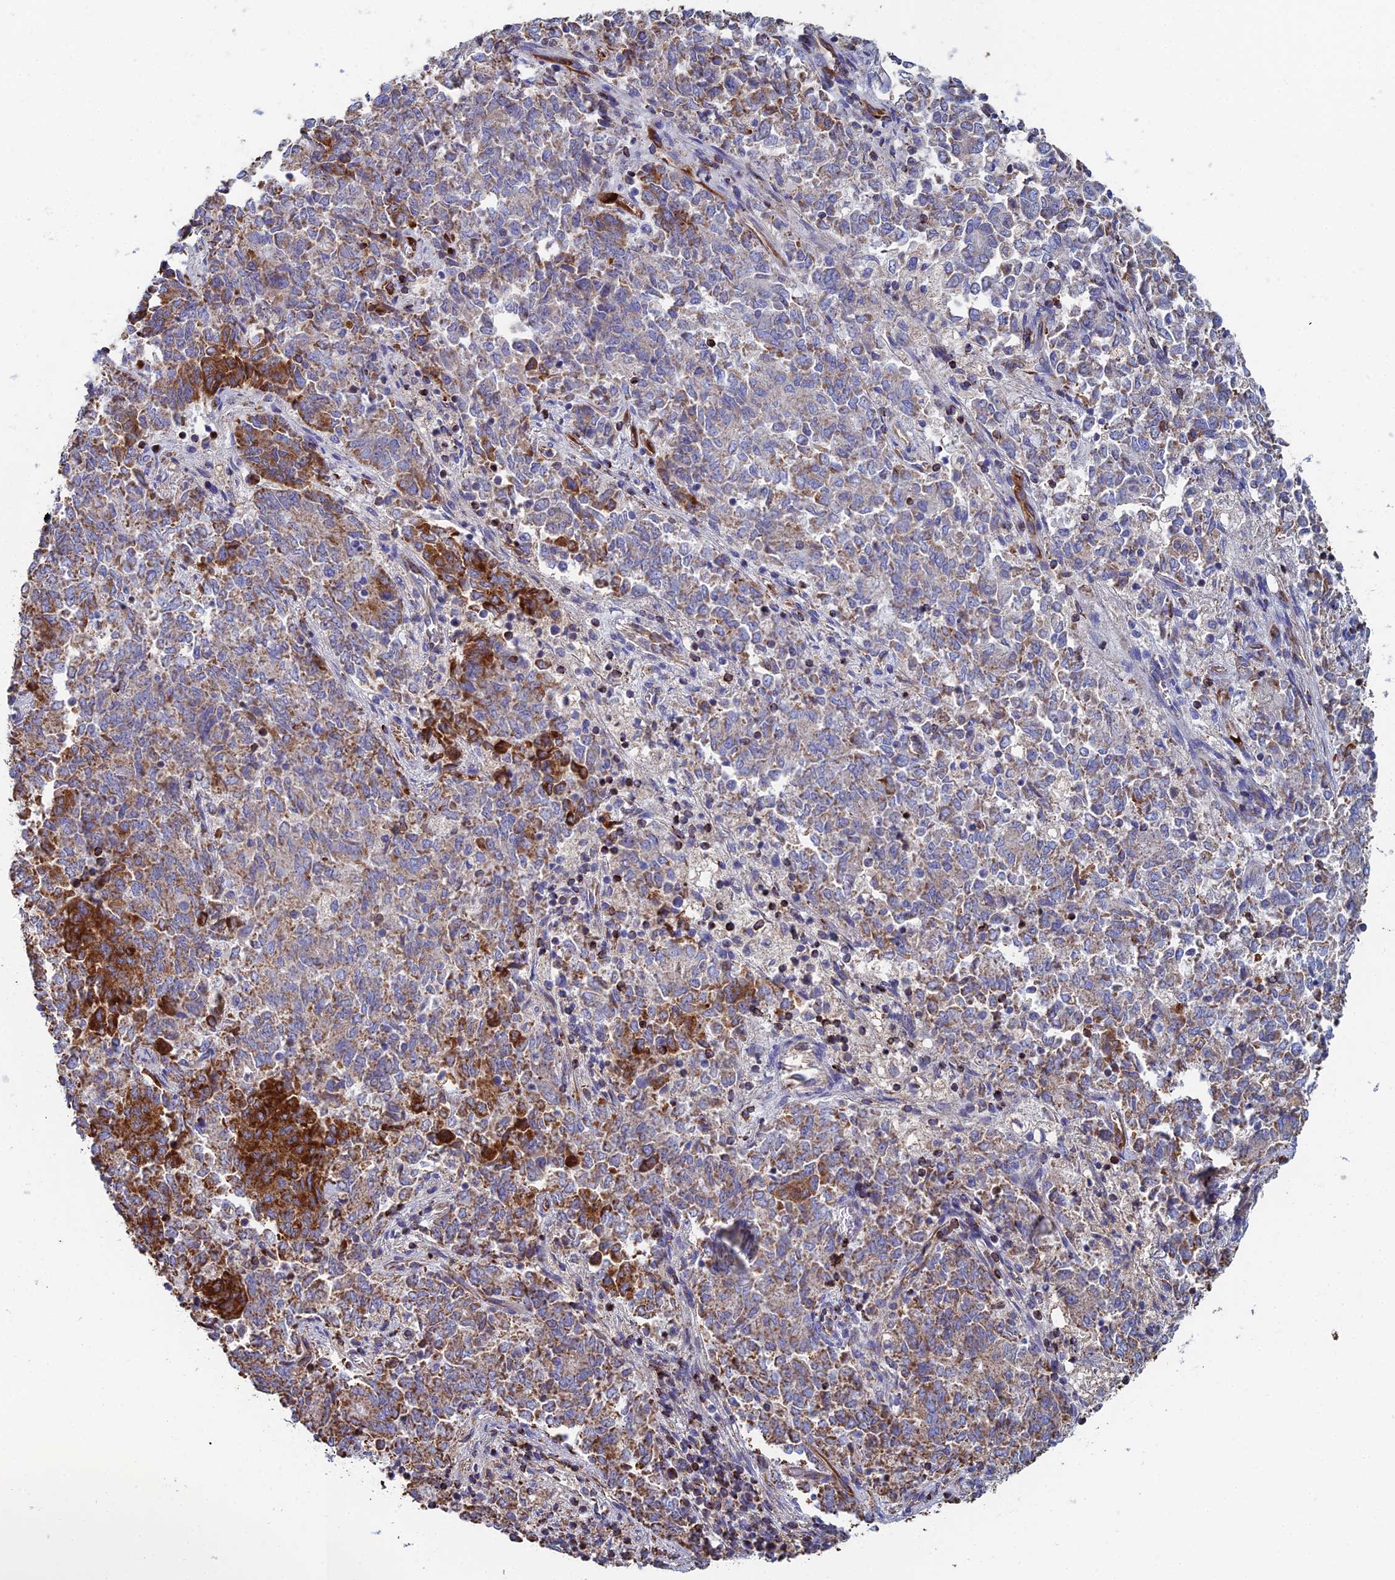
{"staining": {"intensity": "moderate", "quantity": "25%-75%", "location": "cytoplasmic/membranous"}, "tissue": "endometrial cancer", "cell_type": "Tumor cells", "image_type": "cancer", "snomed": [{"axis": "morphology", "description": "Adenocarcinoma, NOS"}, {"axis": "topography", "description": "Endometrium"}], "caption": "This is an image of immunohistochemistry (IHC) staining of endometrial adenocarcinoma, which shows moderate staining in the cytoplasmic/membranous of tumor cells.", "gene": "SPOCK2", "patient": {"sex": "female", "age": 80}}